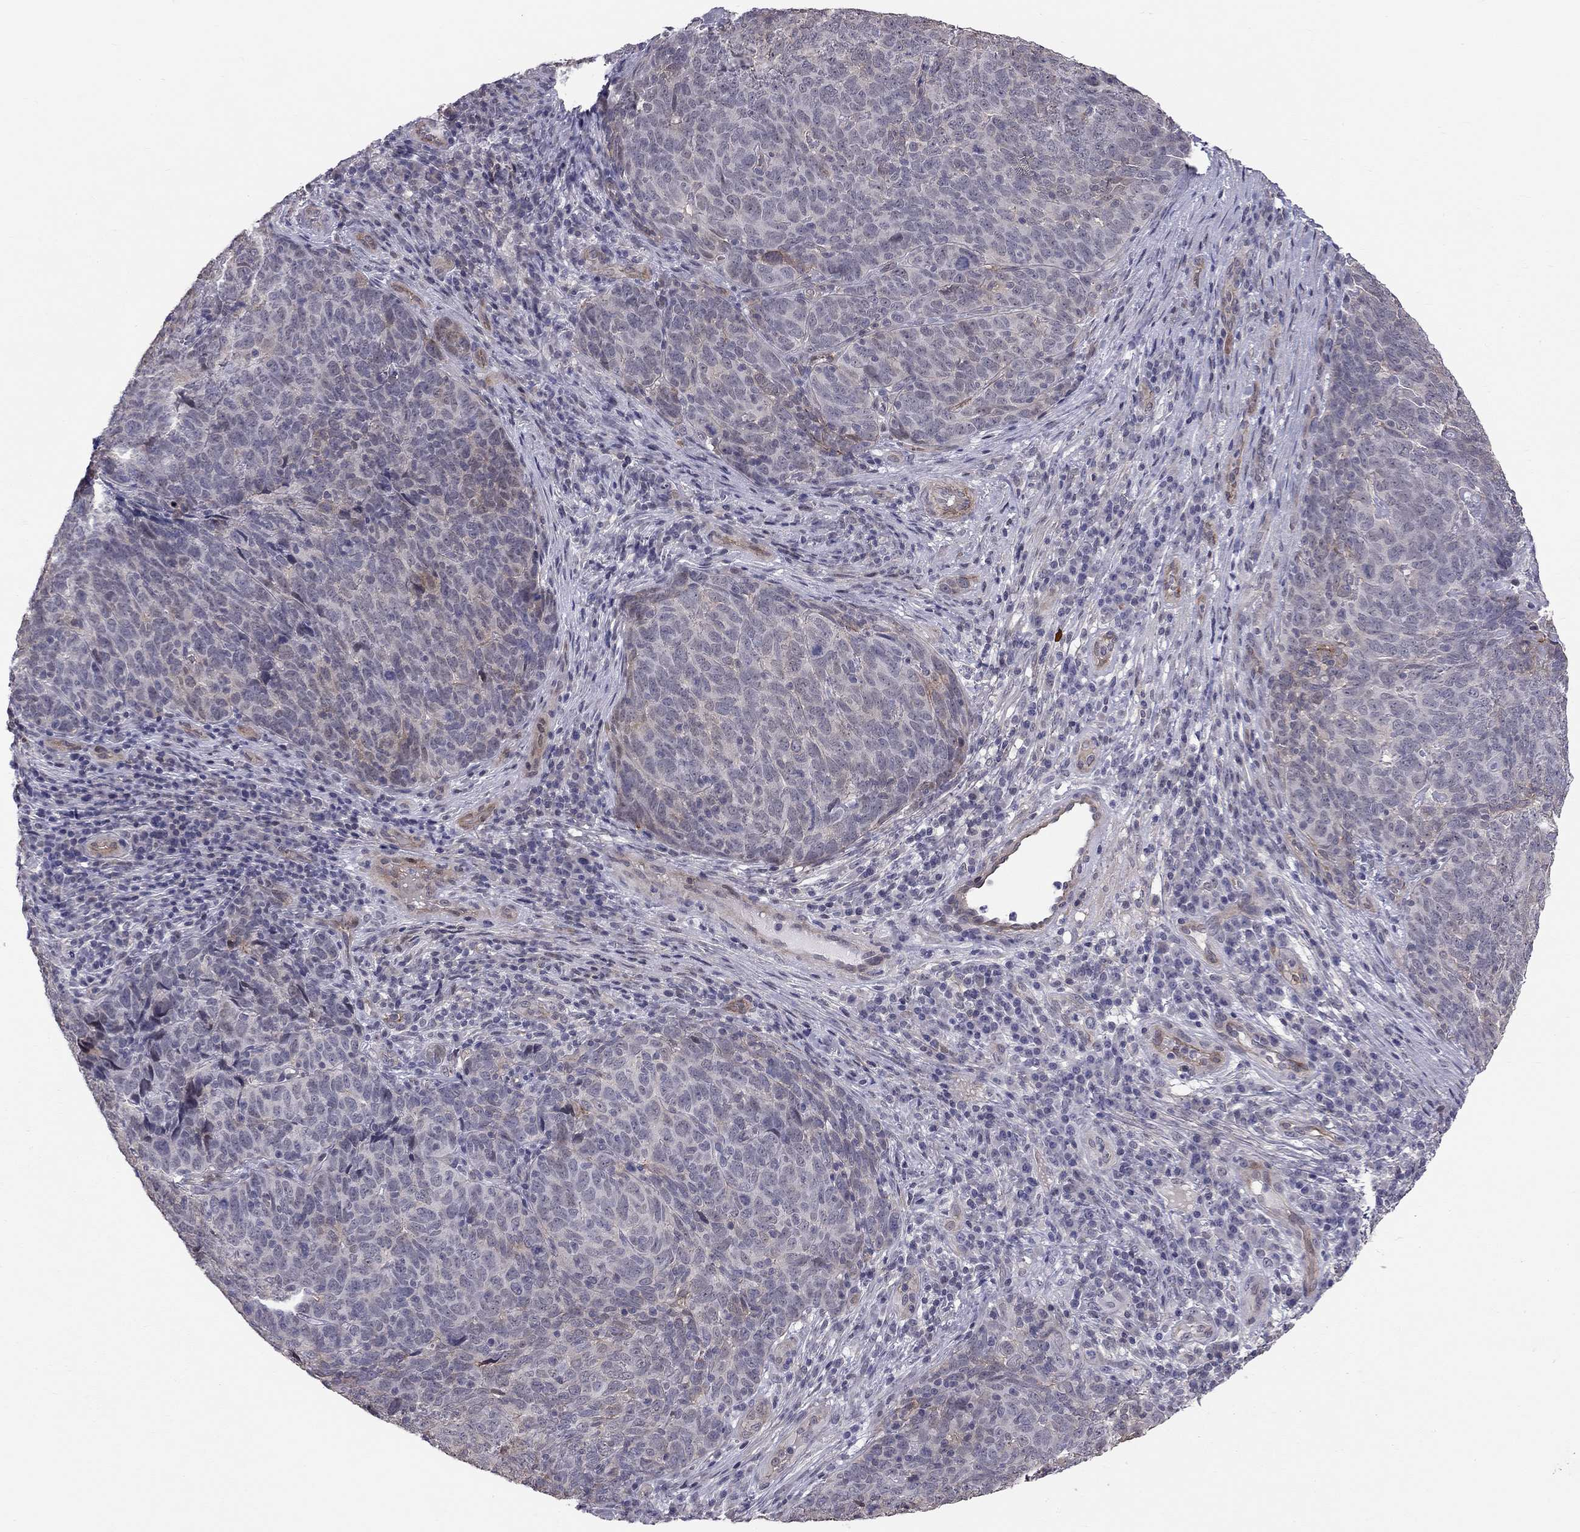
{"staining": {"intensity": "negative", "quantity": "none", "location": "none"}, "tissue": "skin cancer", "cell_type": "Tumor cells", "image_type": "cancer", "snomed": [{"axis": "morphology", "description": "Squamous cell carcinoma, NOS"}, {"axis": "topography", "description": "Skin"}, {"axis": "topography", "description": "Anal"}], "caption": "Tumor cells show no significant protein expression in squamous cell carcinoma (skin). (DAB (3,3'-diaminobenzidine) IHC with hematoxylin counter stain).", "gene": "GJB4", "patient": {"sex": "female", "age": 51}}